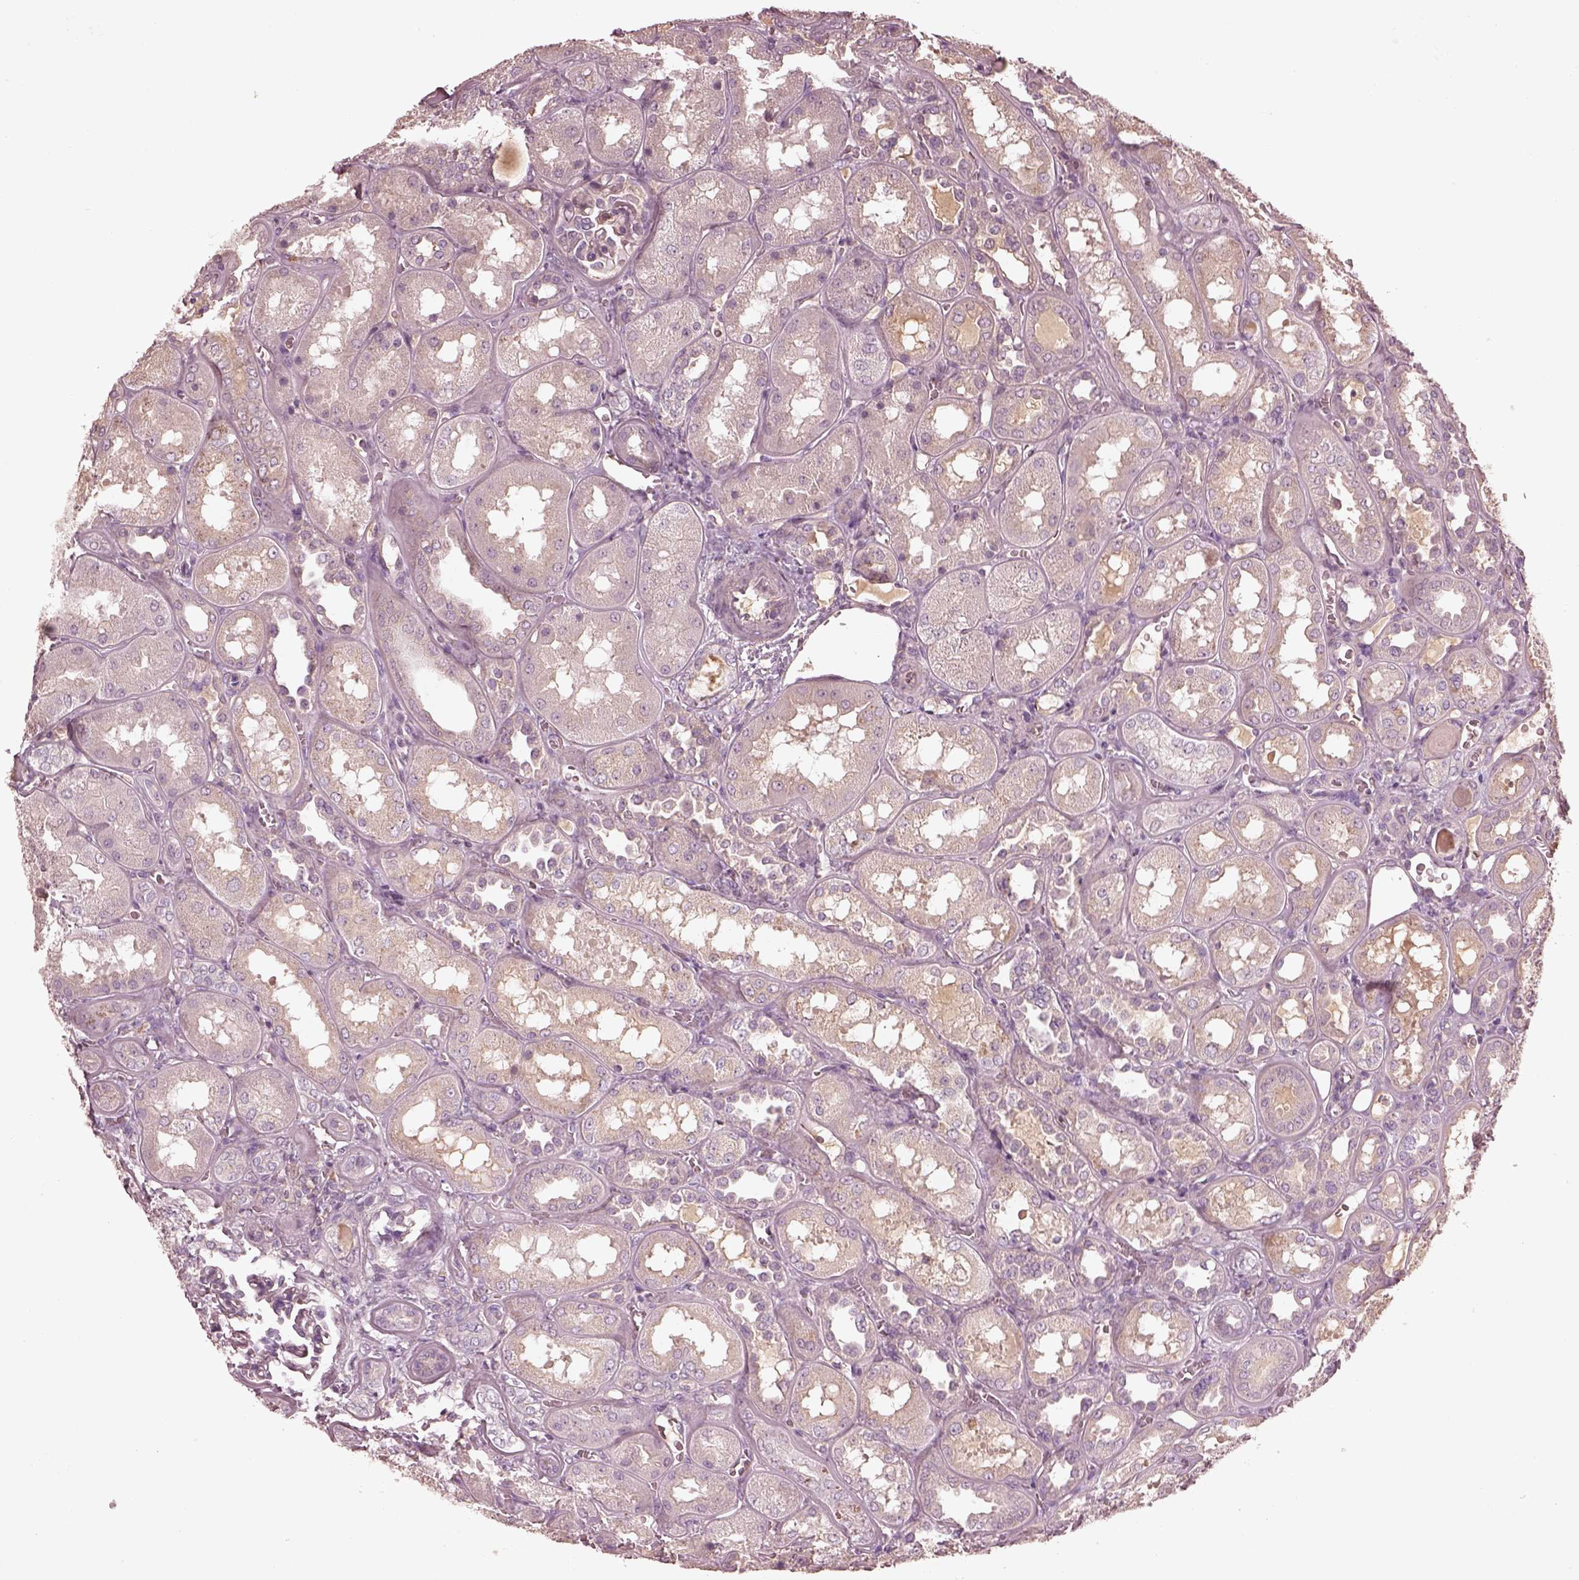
{"staining": {"intensity": "negative", "quantity": "none", "location": "none"}, "tissue": "kidney", "cell_type": "Cells in glomeruli", "image_type": "normal", "snomed": [{"axis": "morphology", "description": "Normal tissue, NOS"}, {"axis": "topography", "description": "Kidney"}], "caption": "The micrograph reveals no significant positivity in cells in glomeruli of kidney. (DAB (3,3'-diaminobenzidine) immunohistochemistry (IHC) visualized using brightfield microscopy, high magnification).", "gene": "VWA5B1", "patient": {"sex": "male", "age": 73}}